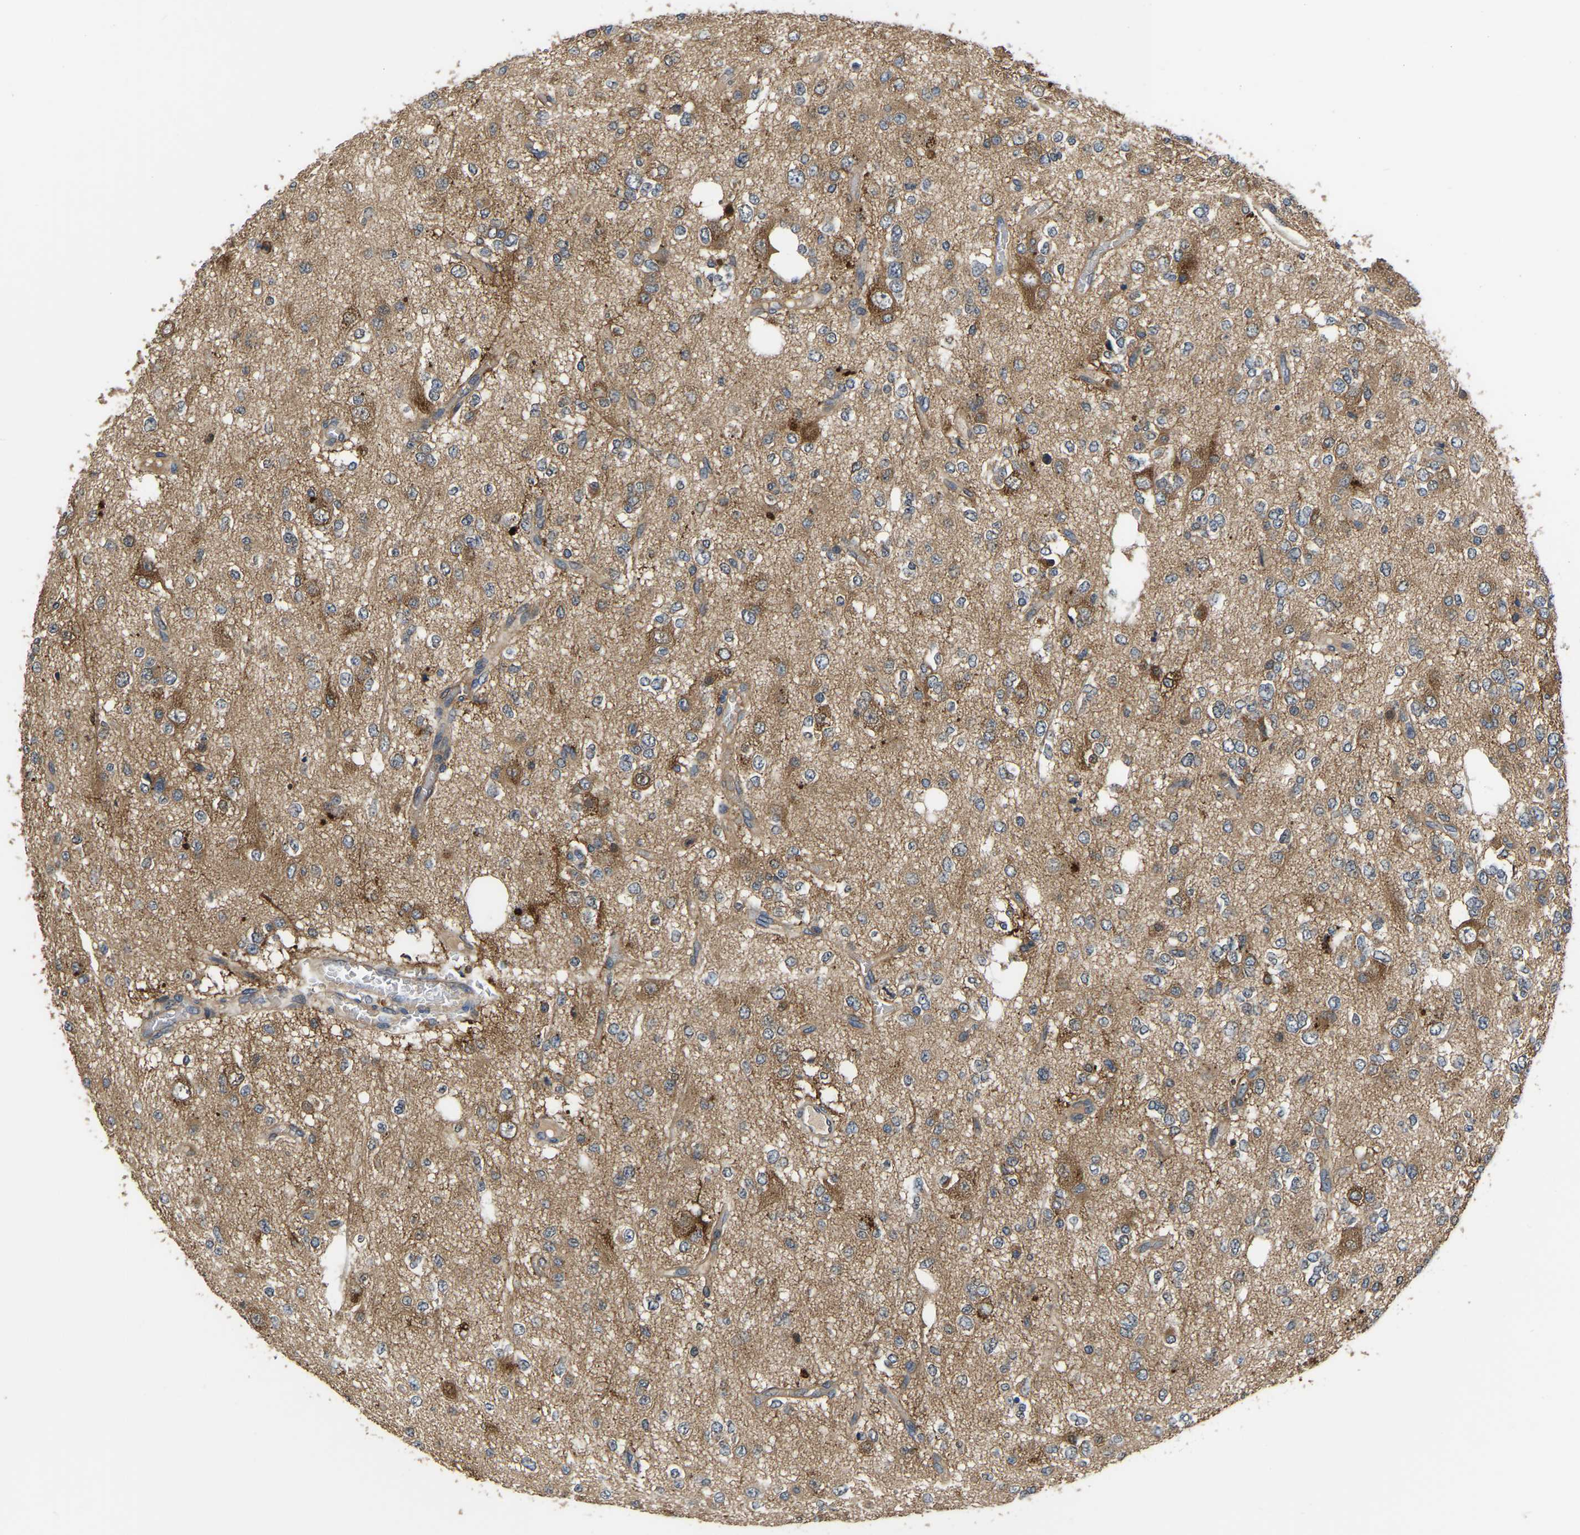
{"staining": {"intensity": "moderate", "quantity": "<25%", "location": "cytoplasmic/membranous"}, "tissue": "glioma", "cell_type": "Tumor cells", "image_type": "cancer", "snomed": [{"axis": "morphology", "description": "Glioma, malignant, Low grade"}, {"axis": "topography", "description": "Brain"}], "caption": "Tumor cells reveal low levels of moderate cytoplasmic/membranous expression in about <25% of cells in human glioma.", "gene": "GARS1", "patient": {"sex": "male", "age": 38}}